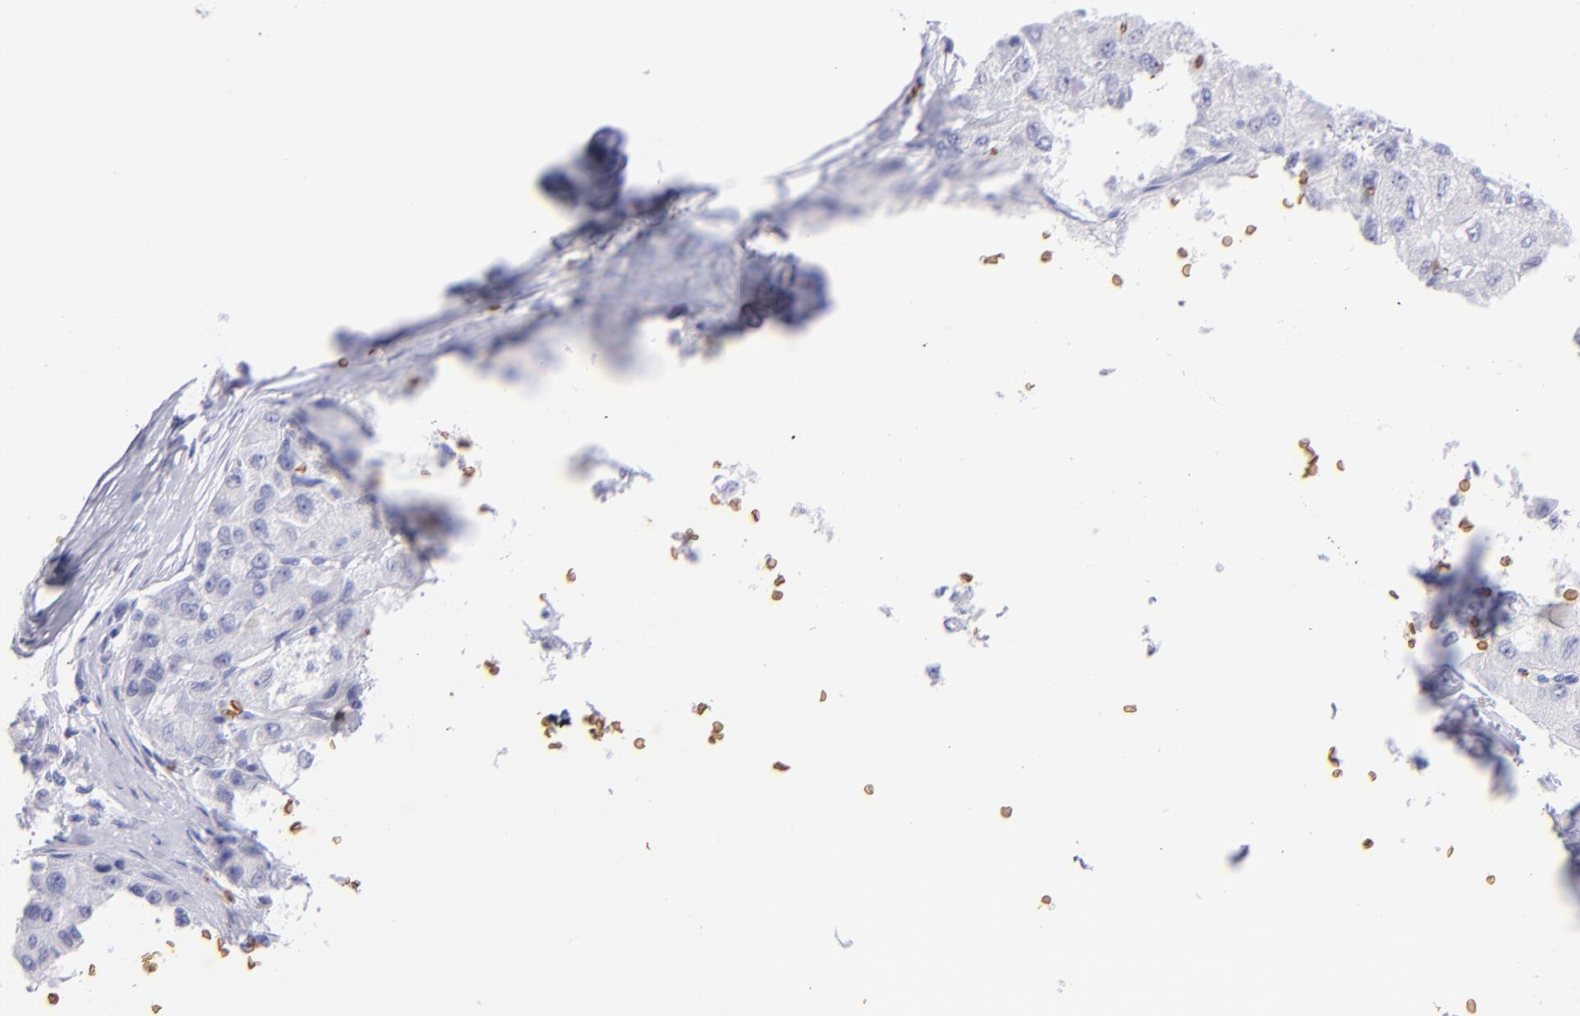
{"staining": {"intensity": "negative", "quantity": "none", "location": "none"}, "tissue": "liver cancer", "cell_type": "Tumor cells", "image_type": "cancer", "snomed": [{"axis": "morphology", "description": "Carcinoma, Hepatocellular, NOS"}, {"axis": "topography", "description": "Liver"}], "caption": "Tumor cells are negative for brown protein staining in liver cancer (hepatocellular carcinoma). The staining is performed using DAB (3,3'-diaminobenzidine) brown chromogen with nuclei counter-stained in using hematoxylin.", "gene": "GYPA", "patient": {"sex": "male", "age": 80}}